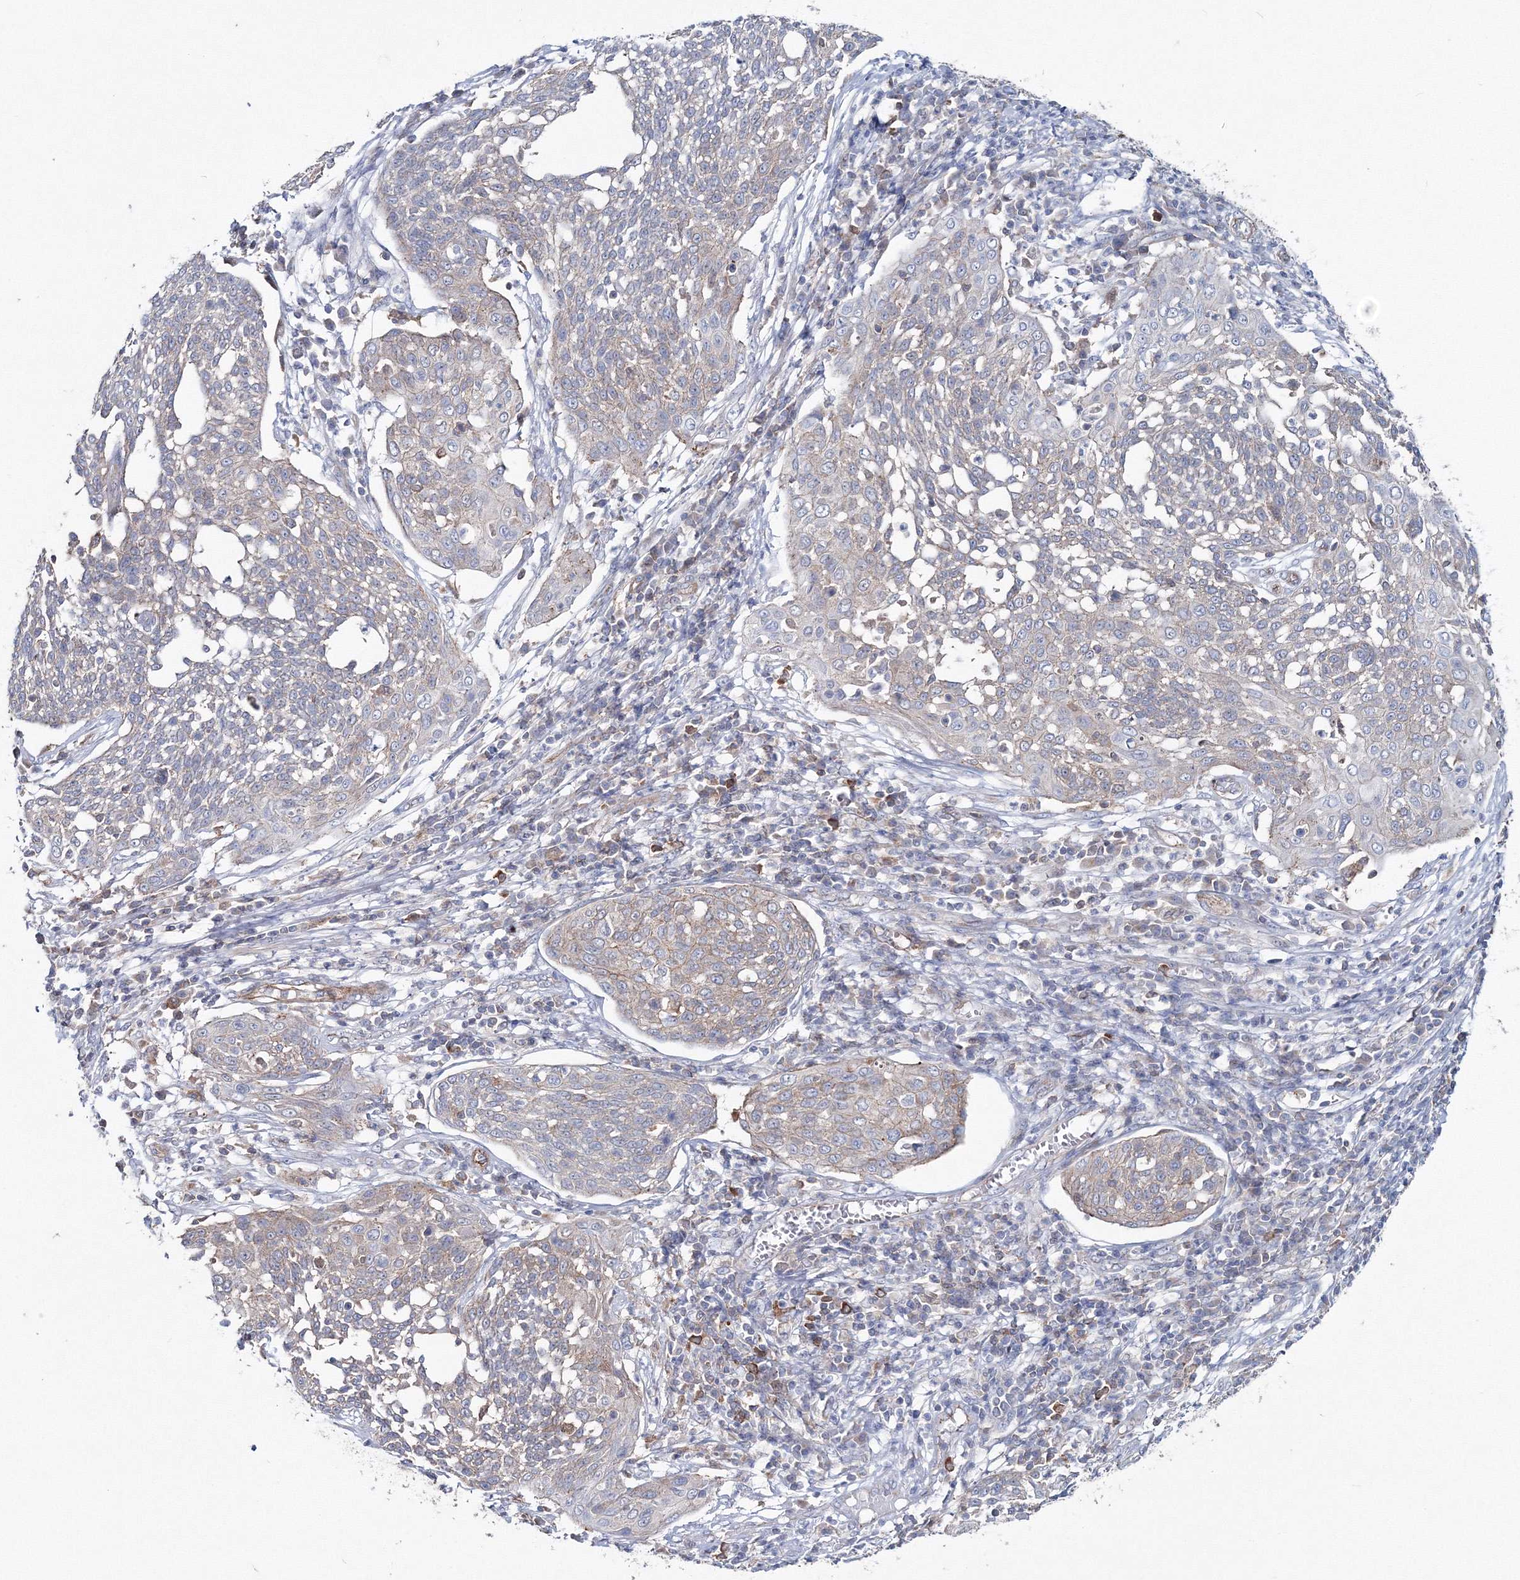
{"staining": {"intensity": "negative", "quantity": "none", "location": "none"}, "tissue": "cervical cancer", "cell_type": "Tumor cells", "image_type": "cancer", "snomed": [{"axis": "morphology", "description": "Squamous cell carcinoma, NOS"}, {"axis": "topography", "description": "Cervix"}], "caption": "Tumor cells are negative for brown protein staining in cervical cancer (squamous cell carcinoma). (Stains: DAB immunohistochemistry (IHC) with hematoxylin counter stain, Microscopy: brightfield microscopy at high magnification).", "gene": "GGA2", "patient": {"sex": "female", "age": 34}}